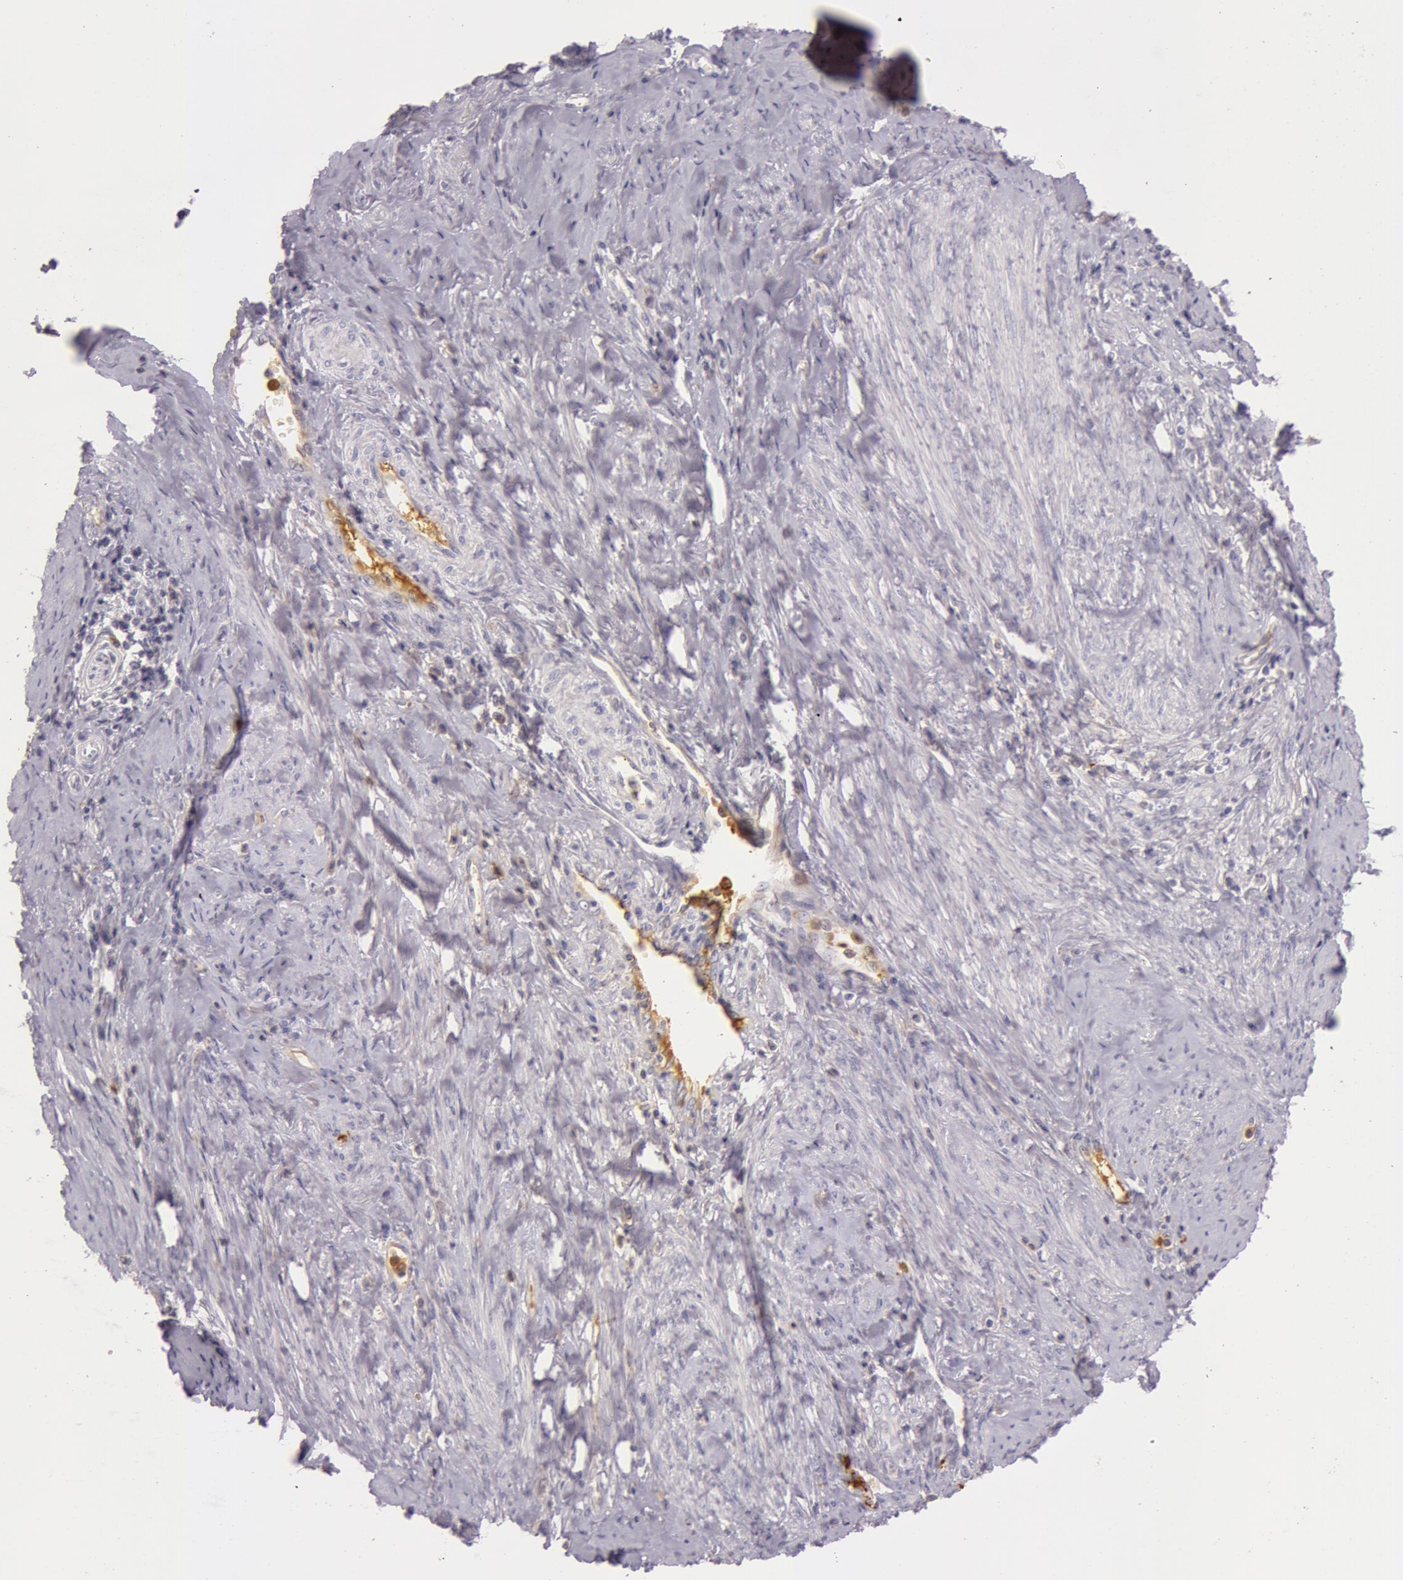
{"staining": {"intensity": "negative", "quantity": "none", "location": "none"}, "tissue": "cervical cancer", "cell_type": "Tumor cells", "image_type": "cancer", "snomed": [{"axis": "morphology", "description": "Normal tissue, NOS"}, {"axis": "morphology", "description": "Adenocarcinoma, NOS"}, {"axis": "topography", "description": "Cervix"}], "caption": "Tumor cells are negative for protein expression in human cervical cancer (adenocarcinoma).", "gene": "C4BPA", "patient": {"sex": "female", "age": 34}}